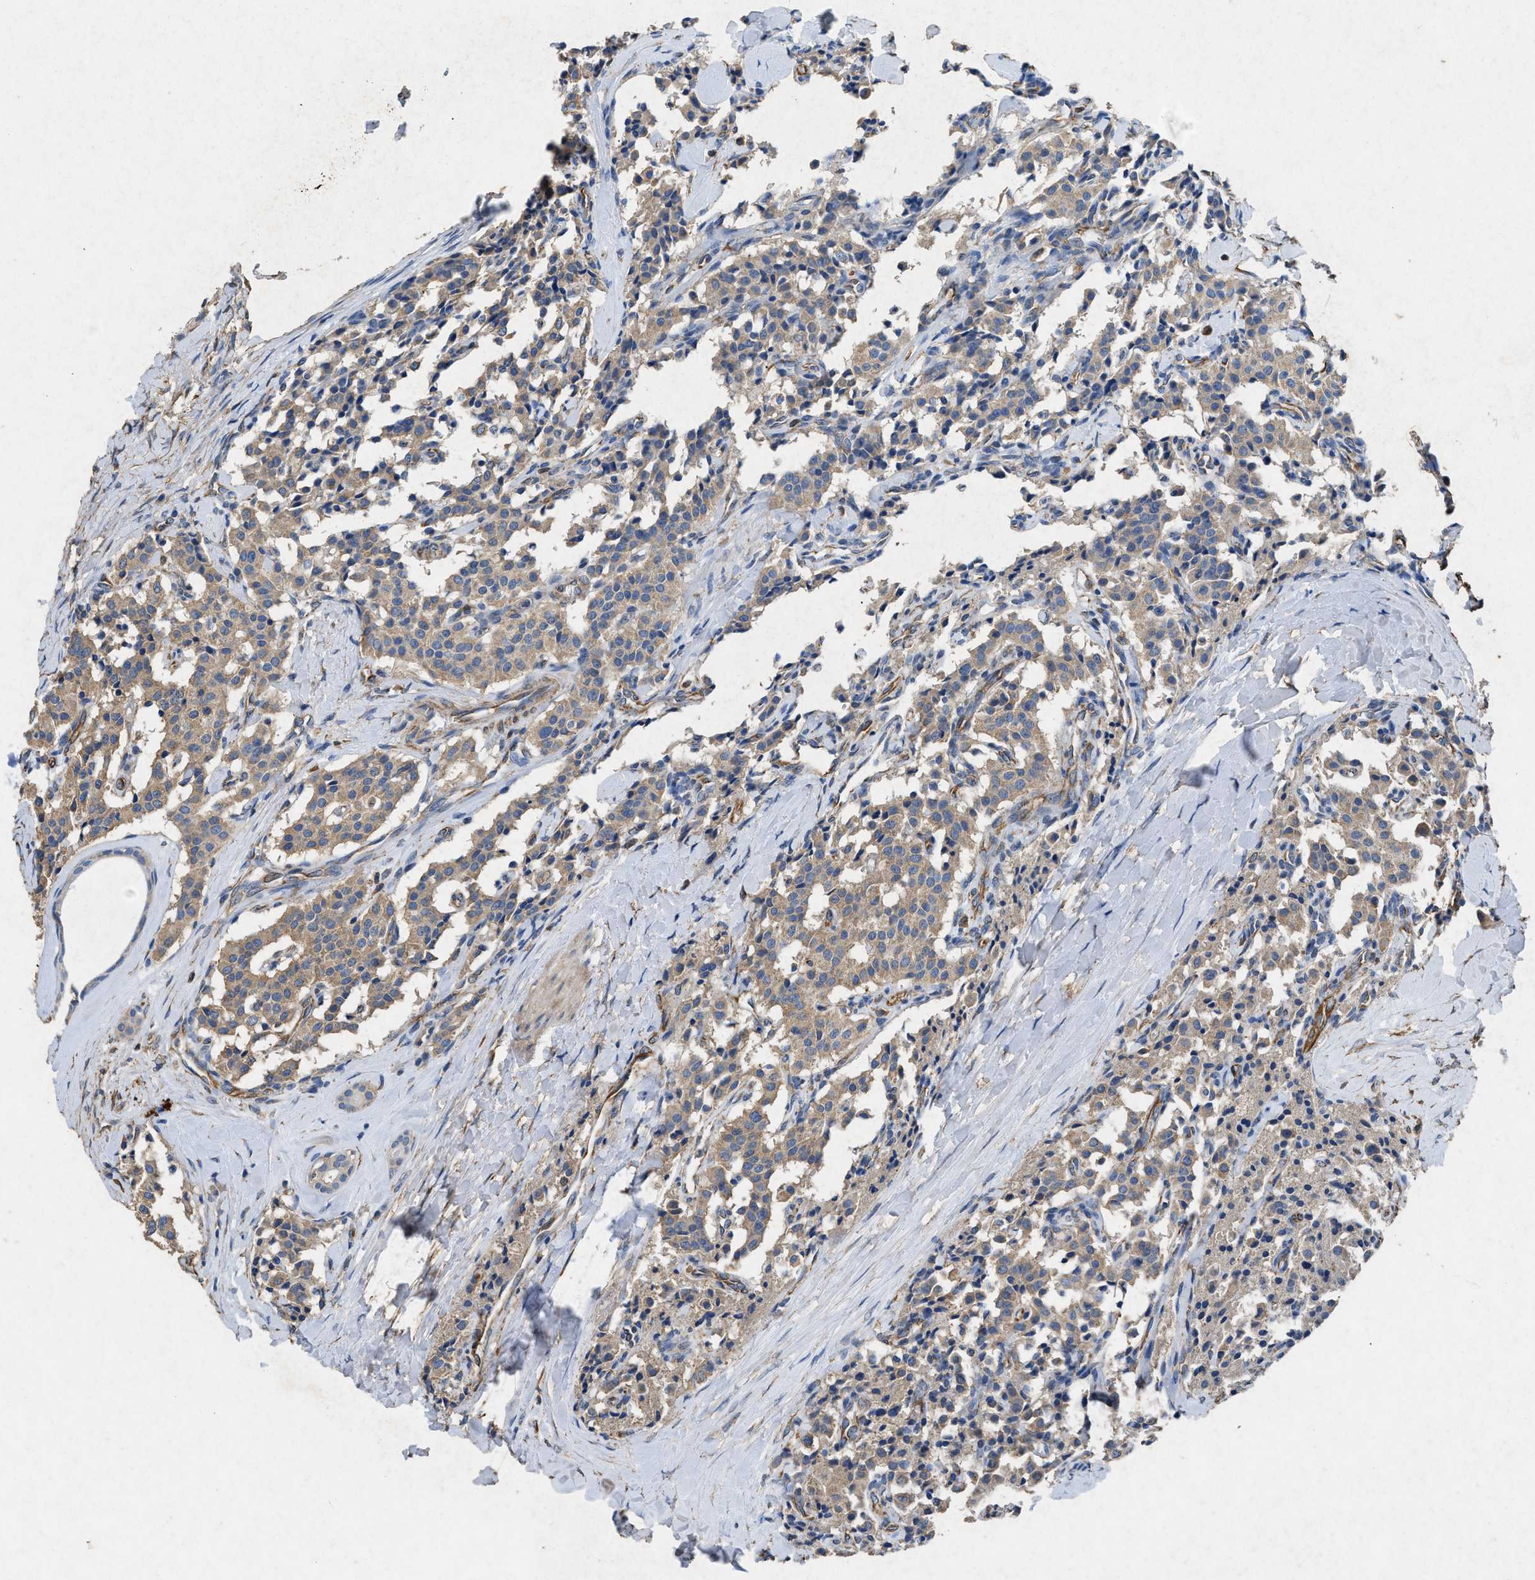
{"staining": {"intensity": "moderate", "quantity": ">75%", "location": "cytoplasmic/membranous"}, "tissue": "carcinoid", "cell_type": "Tumor cells", "image_type": "cancer", "snomed": [{"axis": "morphology", "description": "Carcinoid, malignant, NOS"}, {"axis": "topography", "description": "Lung"}], "caption": "There is medium levels of moderate cytoplasmic/membranous positivity in tumor cells of carcinoid, as demonstrated by immunohistochemical staining (brown color).", "gene": "CDK15", "patient": {"sex": "male", "age": 30}}